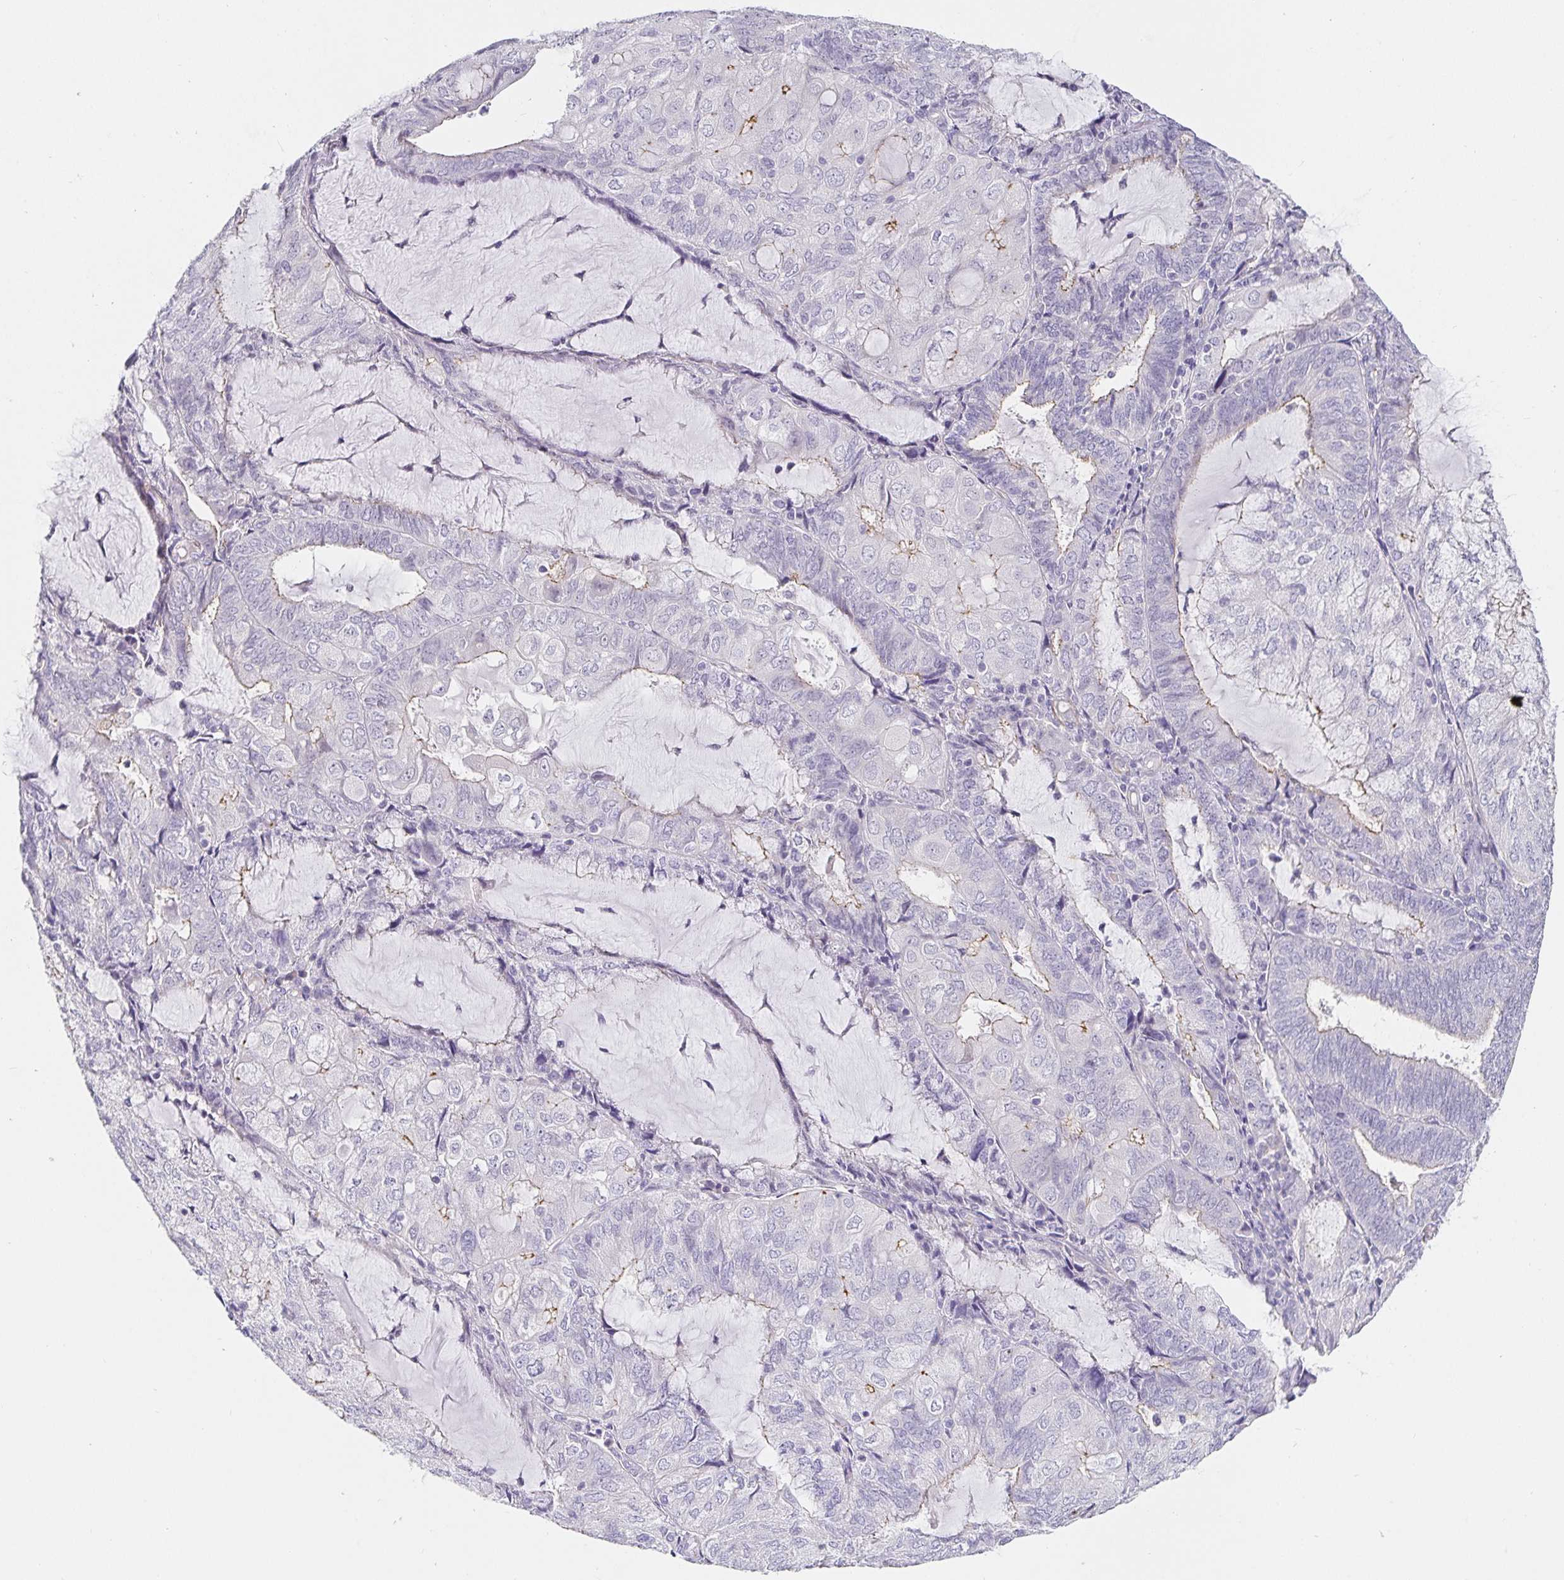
{"staining": {"intensity": "negative", "quantity": "none", "location": "none"}, "tissue": "endometrial cancer", "cell_type": "Tumor cells", "image_type": "cancer", "snomed": [{"axis": "morphology", "description": "Adenocarcinoma, NOS"}, {"axis": "topography", "description": "Endometrium"}], "caption": "DAB (3,3'-diaminobenzidine) immunohistochemical staining of endometrial cancer (adenocarcinoma) demonstrates no significant expression in tumor cells.", "gene": "PDX1", "patient": {"sex": "female", "age": 81}}